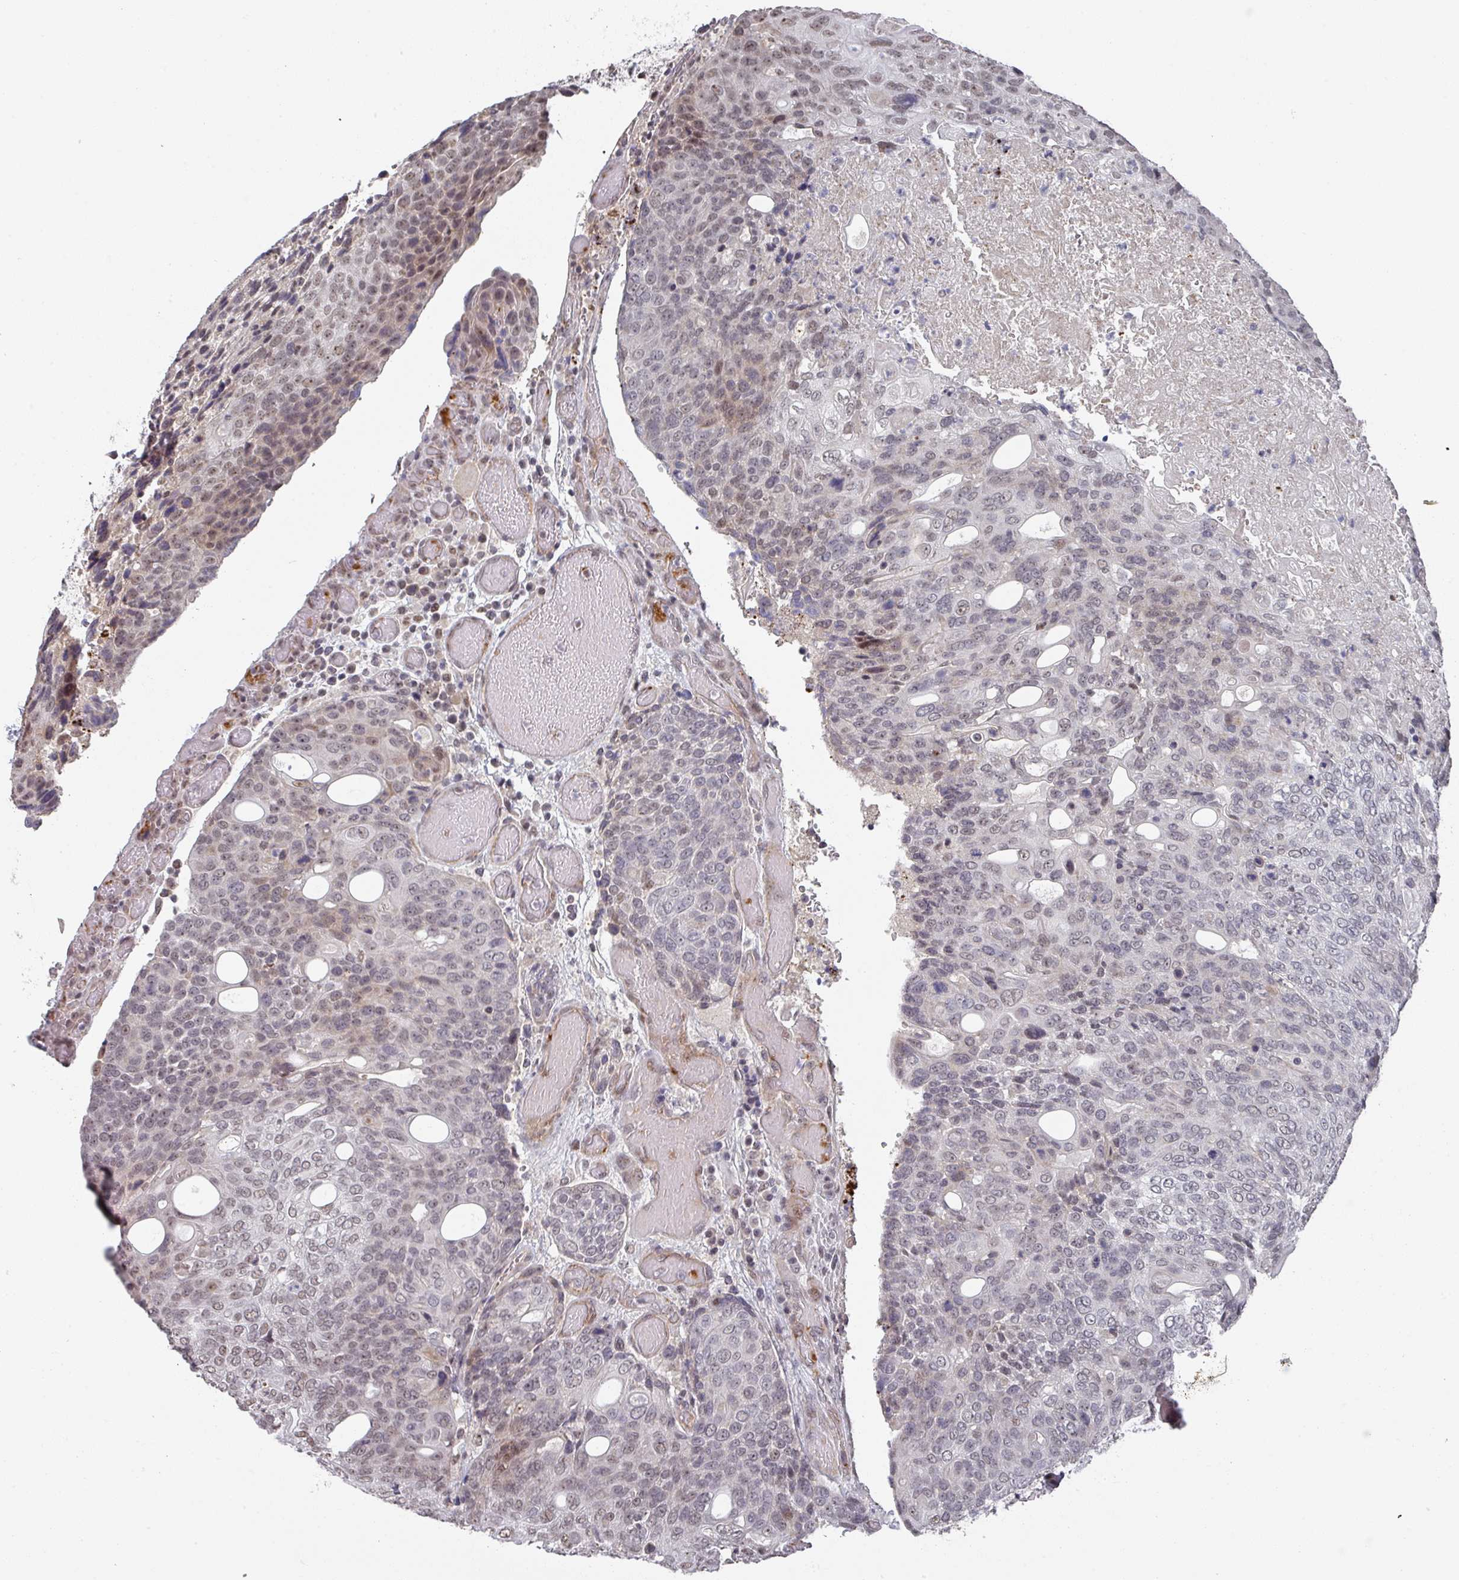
{"staining": {"intensity": "moderate", "quantity": "25%-75%", "location": "cytoplasmic/membranous,nuclear"}, "tissue": "urothelial cancer", "cell_type": "Tumor cells", "image_type": "cancer", "snomed": [{"axis": "morphology", "description": "Urothelial carcinoma, High grade"}, {"axis": "topography", "description": "Urinary bladder"}], "caption": "The photomicrograph displays staining of urothelial cancer, revealing moderate cytoplasmic/membranous and nuclear protein expression (brown color) within tumor cells. Nuclei are stained in blue.", "gene": "ZNF654", "patient": {"sex": "female", "age": 70}}